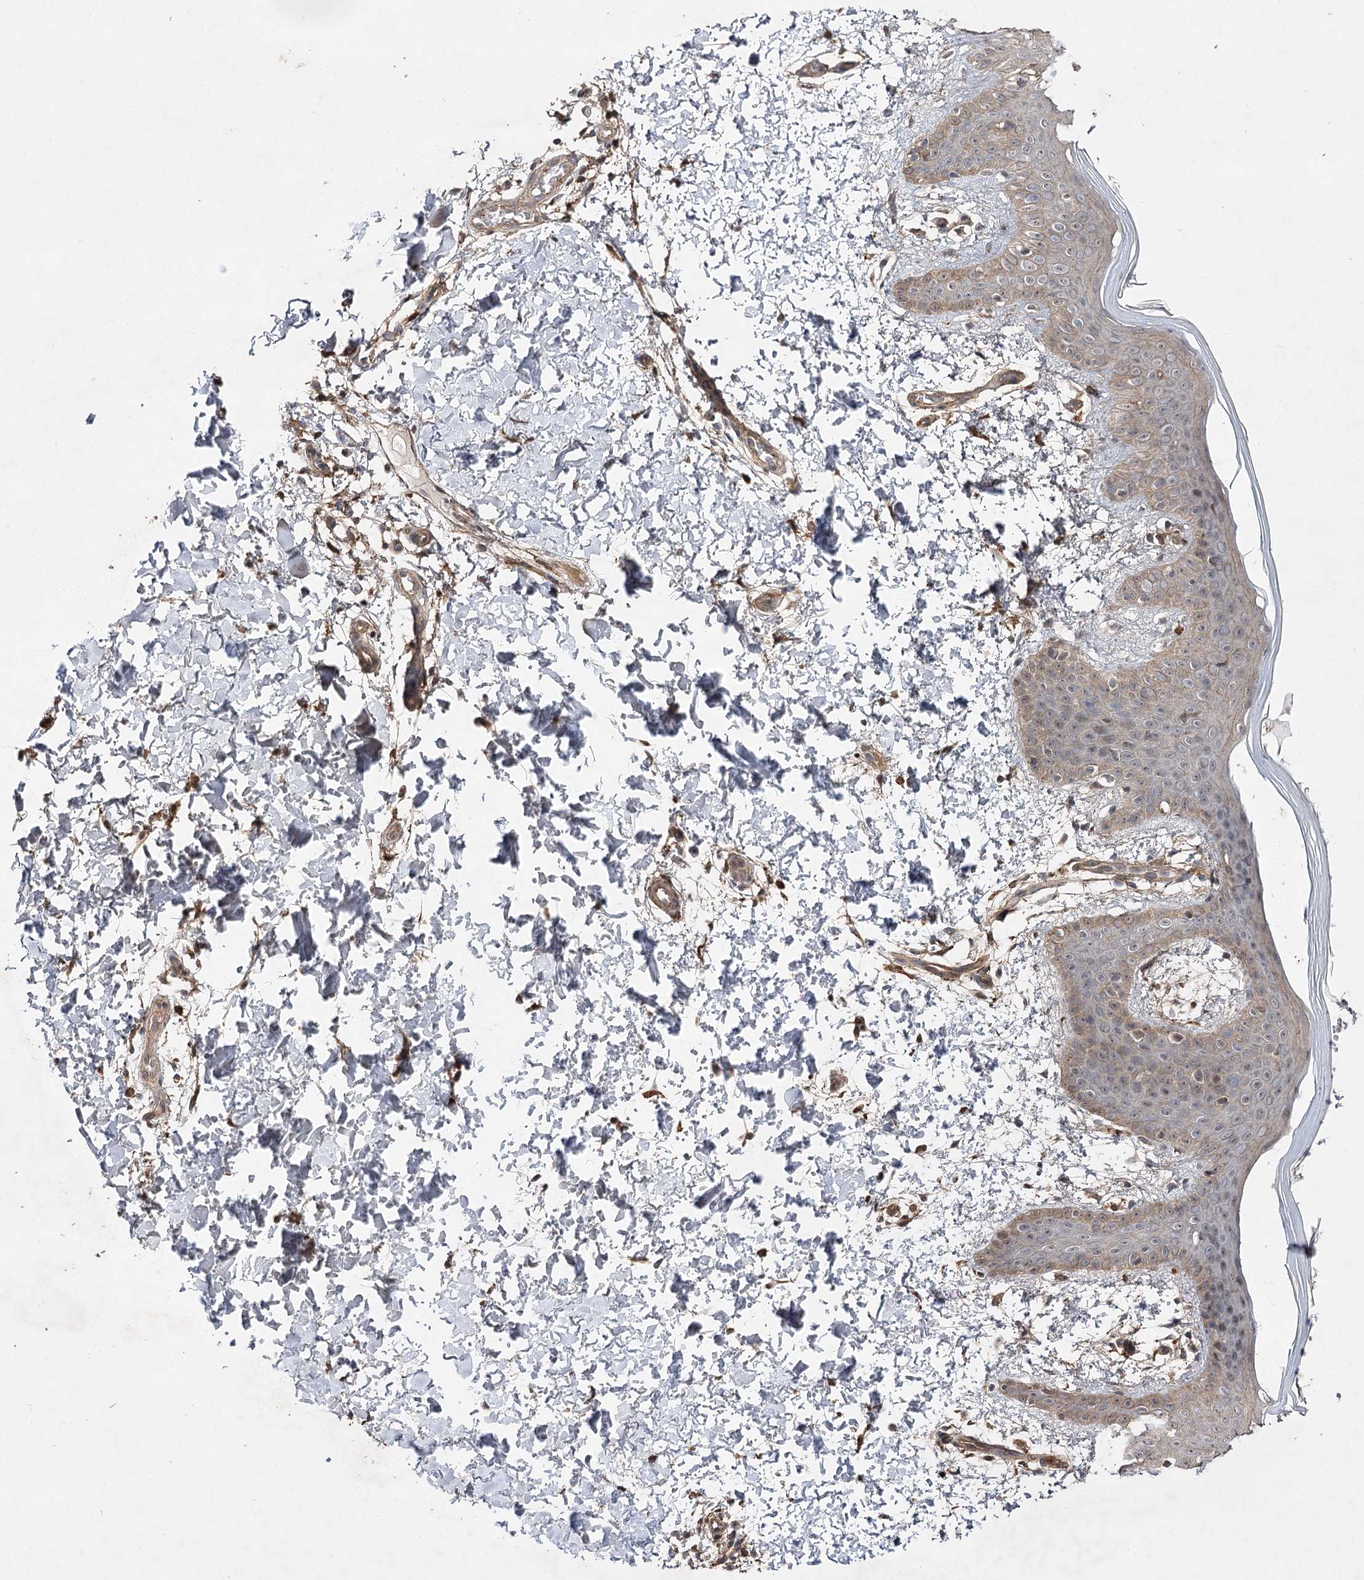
{"staining": {"intensity": "strong", "quantity": ">75%", "location": "cytoplasmic/membranous"}, "tissue": "skin", "cell_type": "Fibroblasts", "image_type": "normal", "snomed": [{"axis": "morphology", "description": "Normal tissue, NOS"}, {"axis": "topography", "description": "Skin"}], "caption": "Immunohistochemical staining of benign human skin exhibits high levels of strong cytoplasmic/membranous staining in approximately >75% of fibroblasts.", "gene": "OBSL1", "patient": {"sex": "male", "age": 36}}